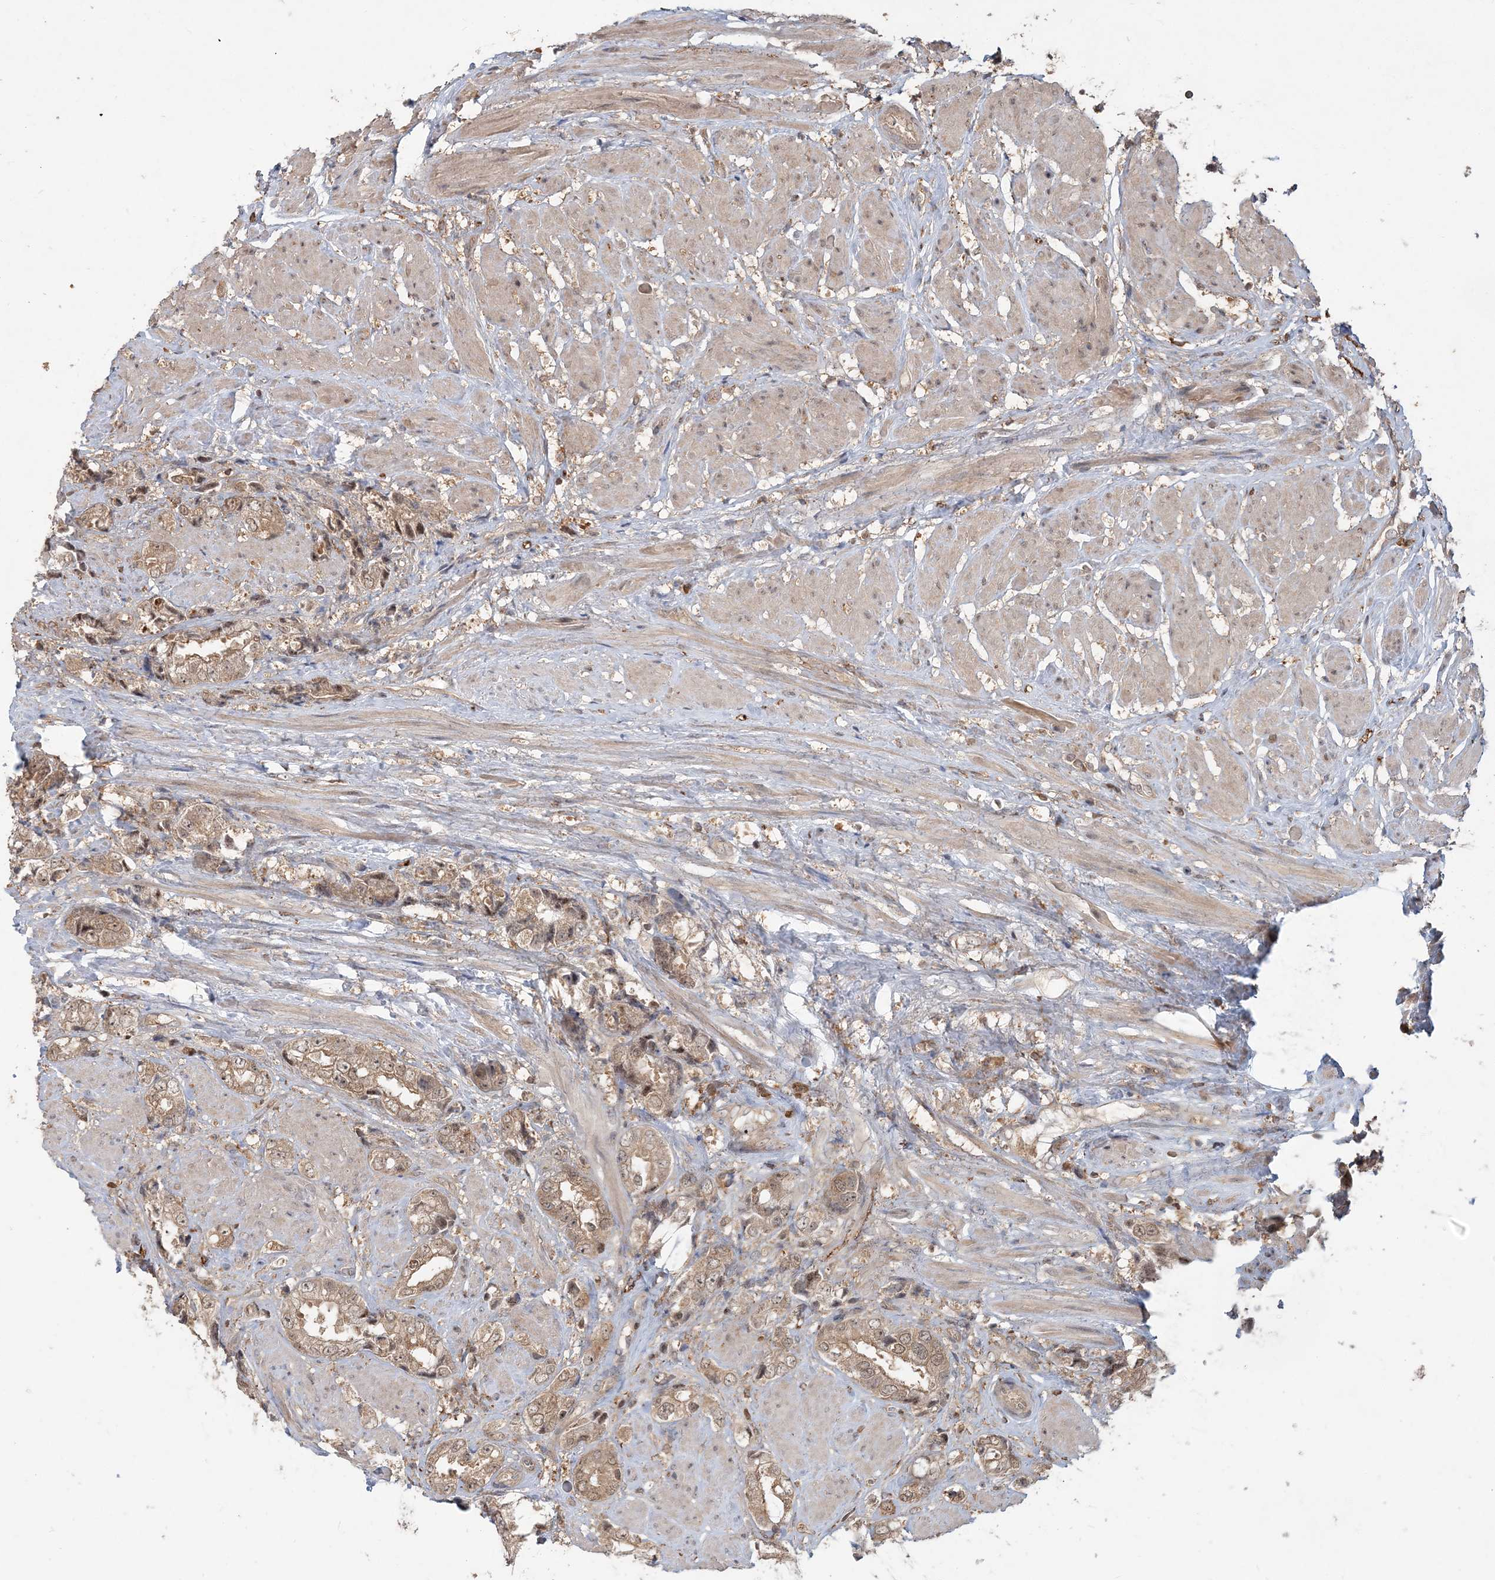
{"staining": {"intensity": "weak", "quantity": ">75%", "location": "cytoplasmic/membranous"}, "tissue": "prostate cancer", "cell_type": "Tumor cells", "image_type": "cancer", "snomed": [{"axis": "morphology", "description": "Adenocarcinoma, High grade"}, {"axis": "topography", "description": "Prostate"}], "caption": "Protein positivity by immunohistochemistry displays weak cytoplasmic/membranous staining in approximately >75% of tumor cells in high-grade adenocarcinoma (prostate).", "gene": "CAB39", "patient": {"sex": "male", "age": 61}}